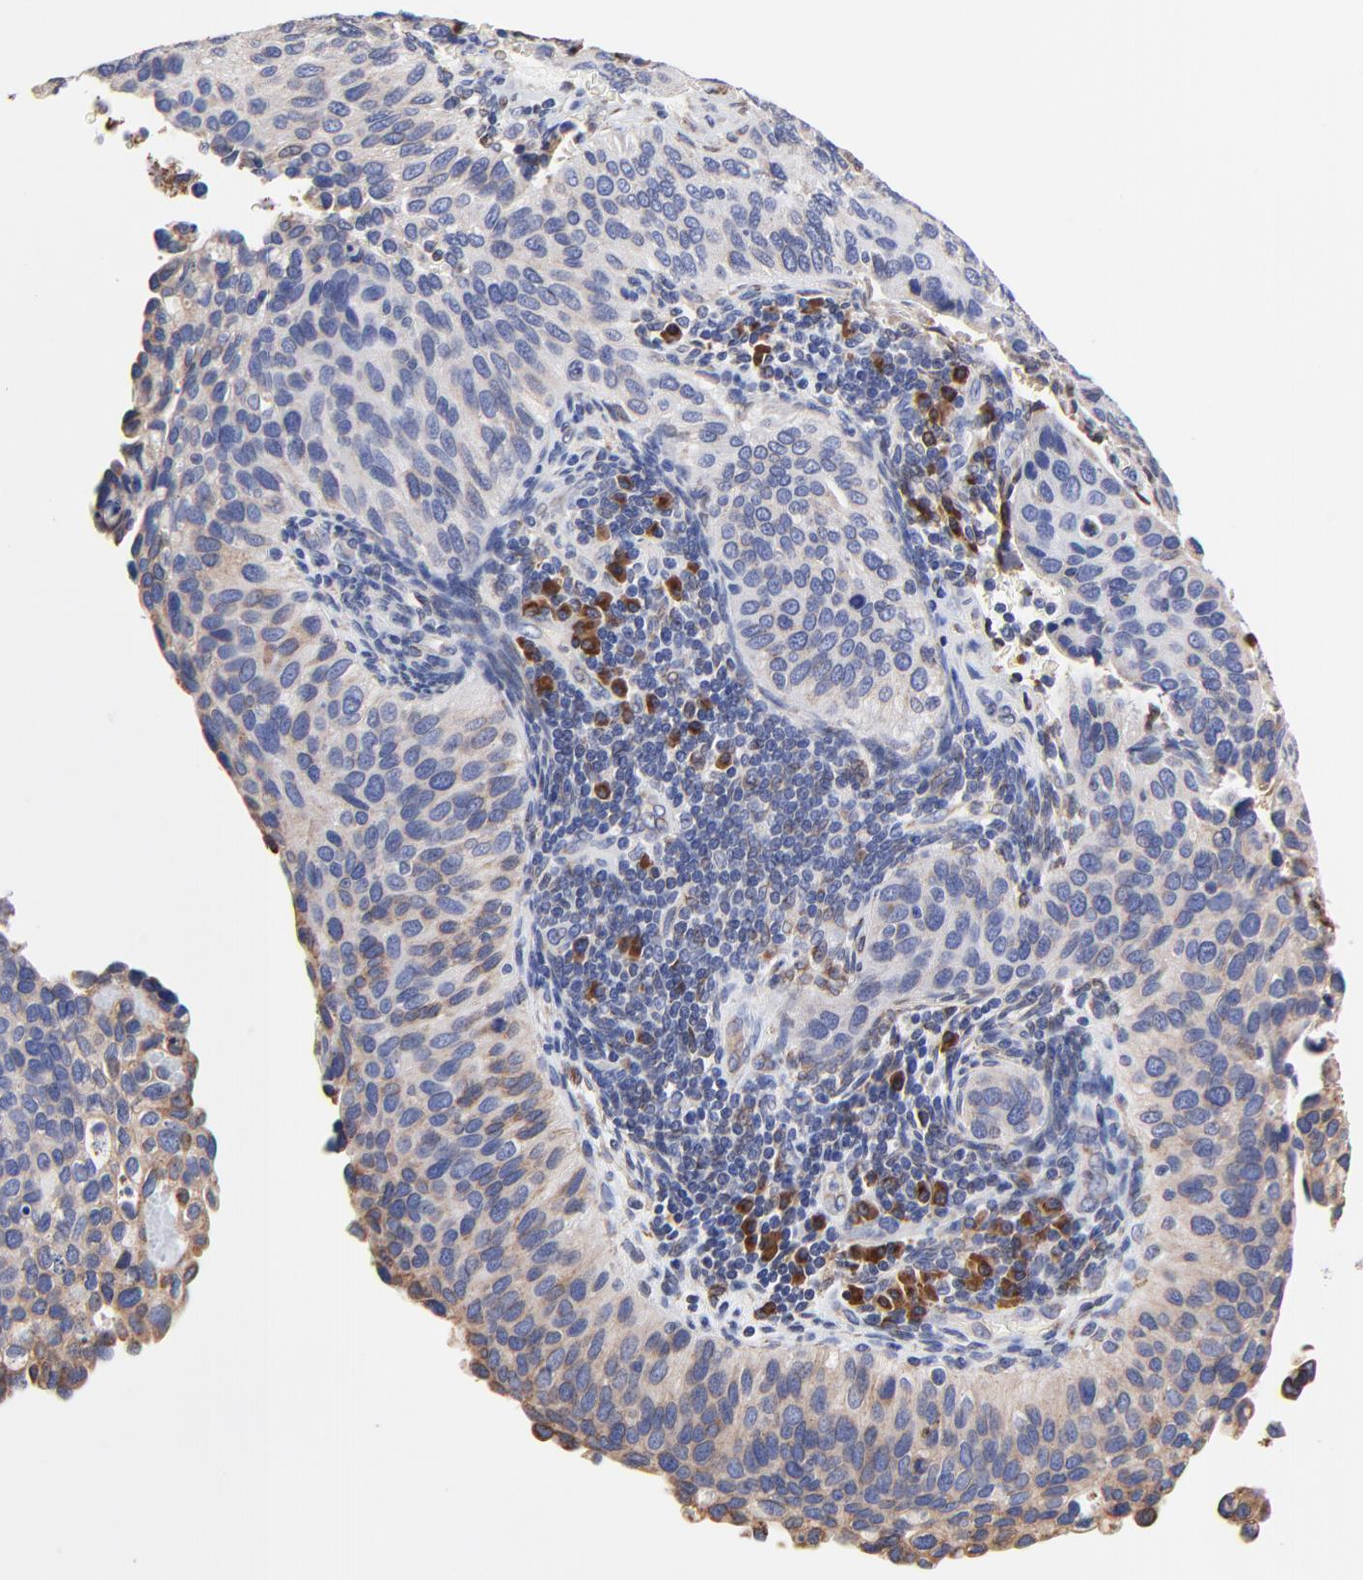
{"staining": {"intensity": "weak", "quantity": ">75%", "location": "cytoplasmic/membranous"}, "tissue": "cervical cancer", "cell_type": "Tumor cells", "image_type": "cancer", "snomed": [{"axis": "morphology", "description": "Adenocarcinoma, NOS"}, {"axis": "topography", "description": "Cervix"}], "caption": "Cervical cancer (adenocarcinoma) stained with immunohistochemistry displays weak cytoplasmic/membranous positivity in approximately >75% of tumor cells.", "gene": "LMAN1", "patient": {"sex": "female", "age": 29}}